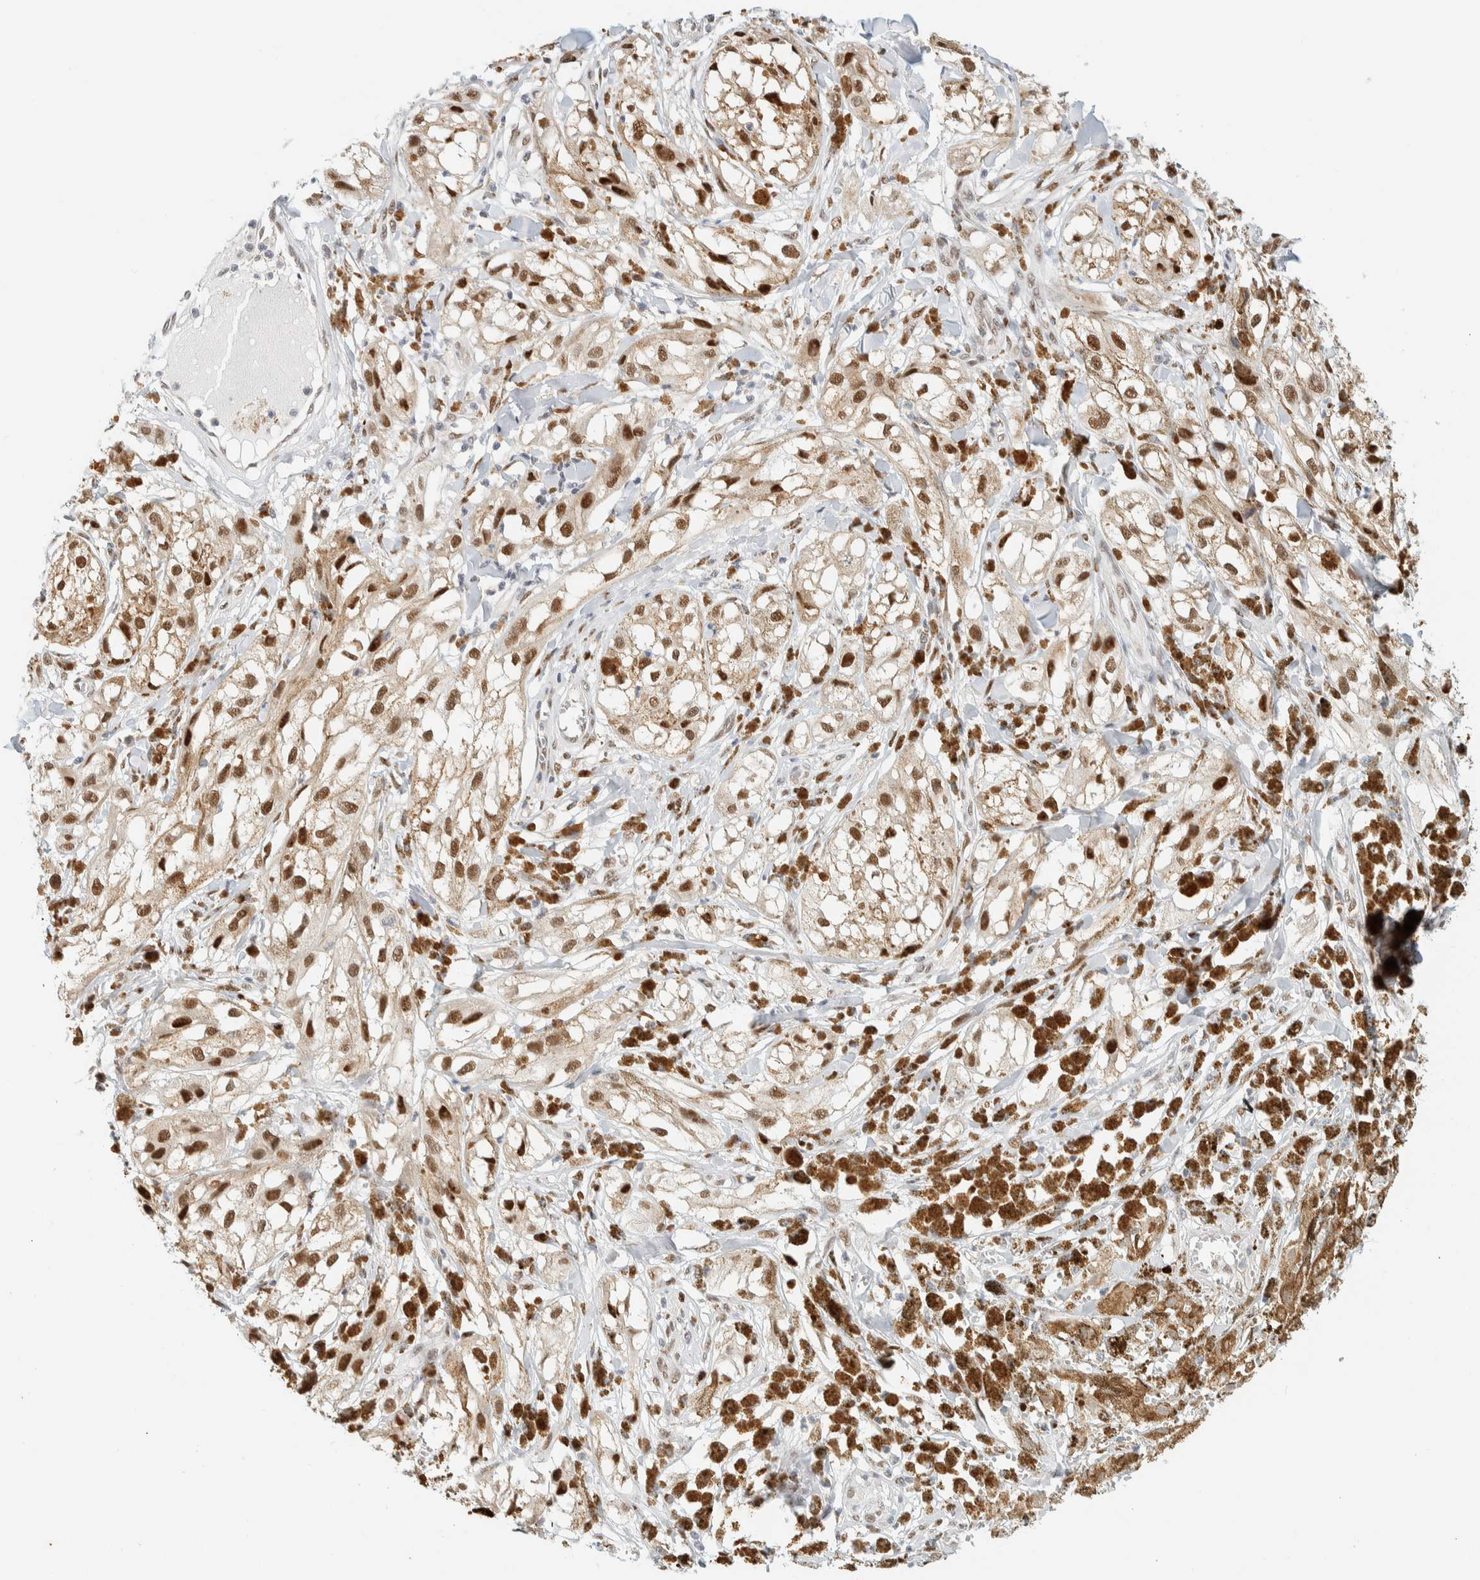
{"staining": {"intensity": "moderate", "quantity": ">75%", "location": "nuclear"}, "tissue": "melanoma", "cell_type": "Tumor cells", "image_type": "cancer", "snomed": [{"axis": "morphology", "description": "Malignant melanoma, NOS"}, {"axis": "topography", "description": "Skin"}], "caption": "This image displays melanoma stained with immunohistochemistry (IHC) to label a protein in brown. The nuclear of tumor cells show moderate positivity for the protein. Nuclei are counter-stained blue.", "gene": "ZNF683", "patient": {"sex": "male", "age": 88}}